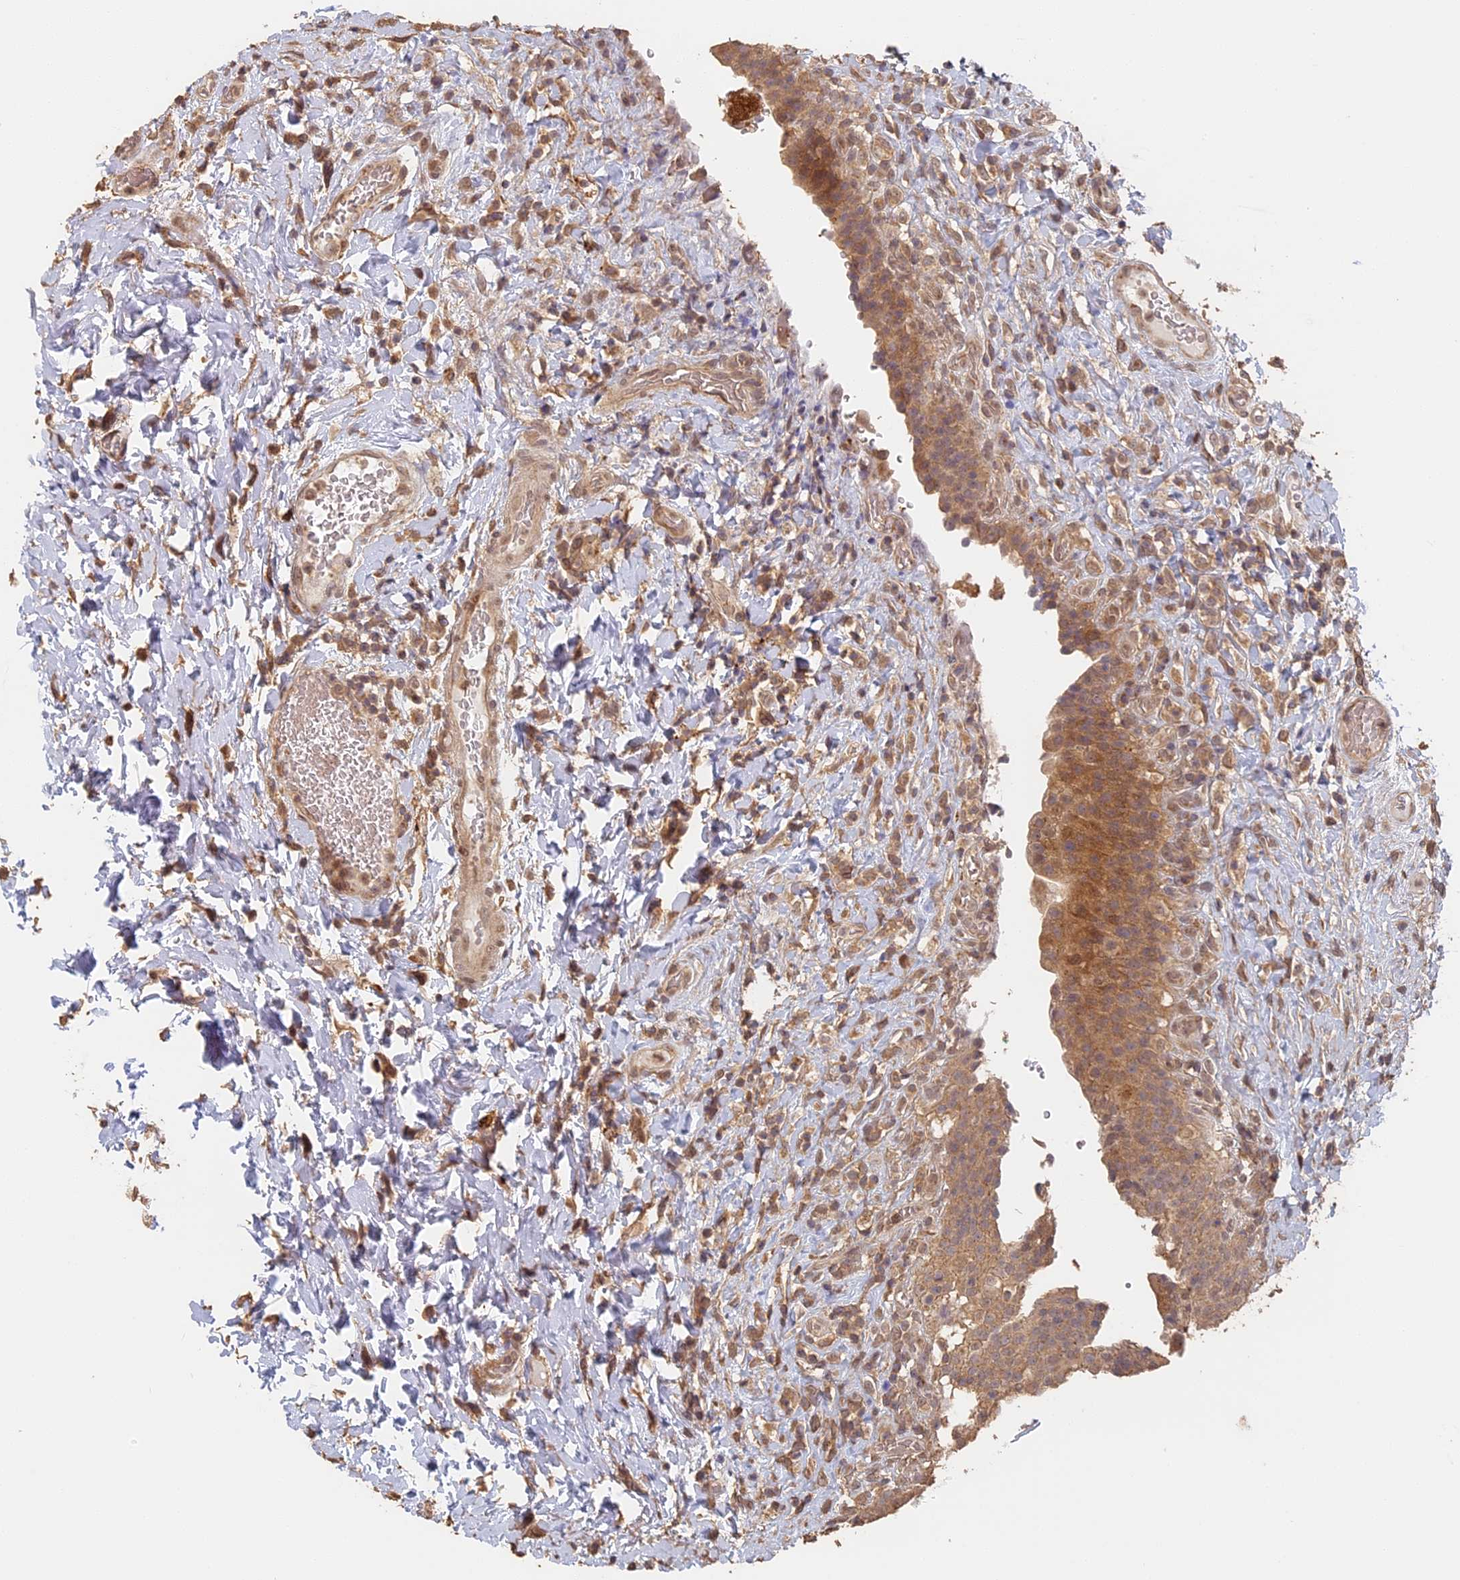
{"staining": {"intensity": "moderate", "quantity": ">75%", "location": "cytoplasmic/membranous"}, "tissue": "urinary bladder", "cell_type": "Urothelial cells", "image_type": "normal", "snomed": [{"axis": "morphology", "description": "Normal tissue, NOS"}, {"axis": "morphology", "description": "Inflammation, NOS"}, {"axis": "topography", "description": "Urinary bladder"}], "caption": "Immunohistochemistry histopathology image of unremarkable human urinary bladder stained for a protein (brown), which shows medium levels of moderate cytoplasmic/membranous expression in approximately >75% of urothelial cells.", "gene": "STX16", "patient": {"sex": "male", "age": 64}}